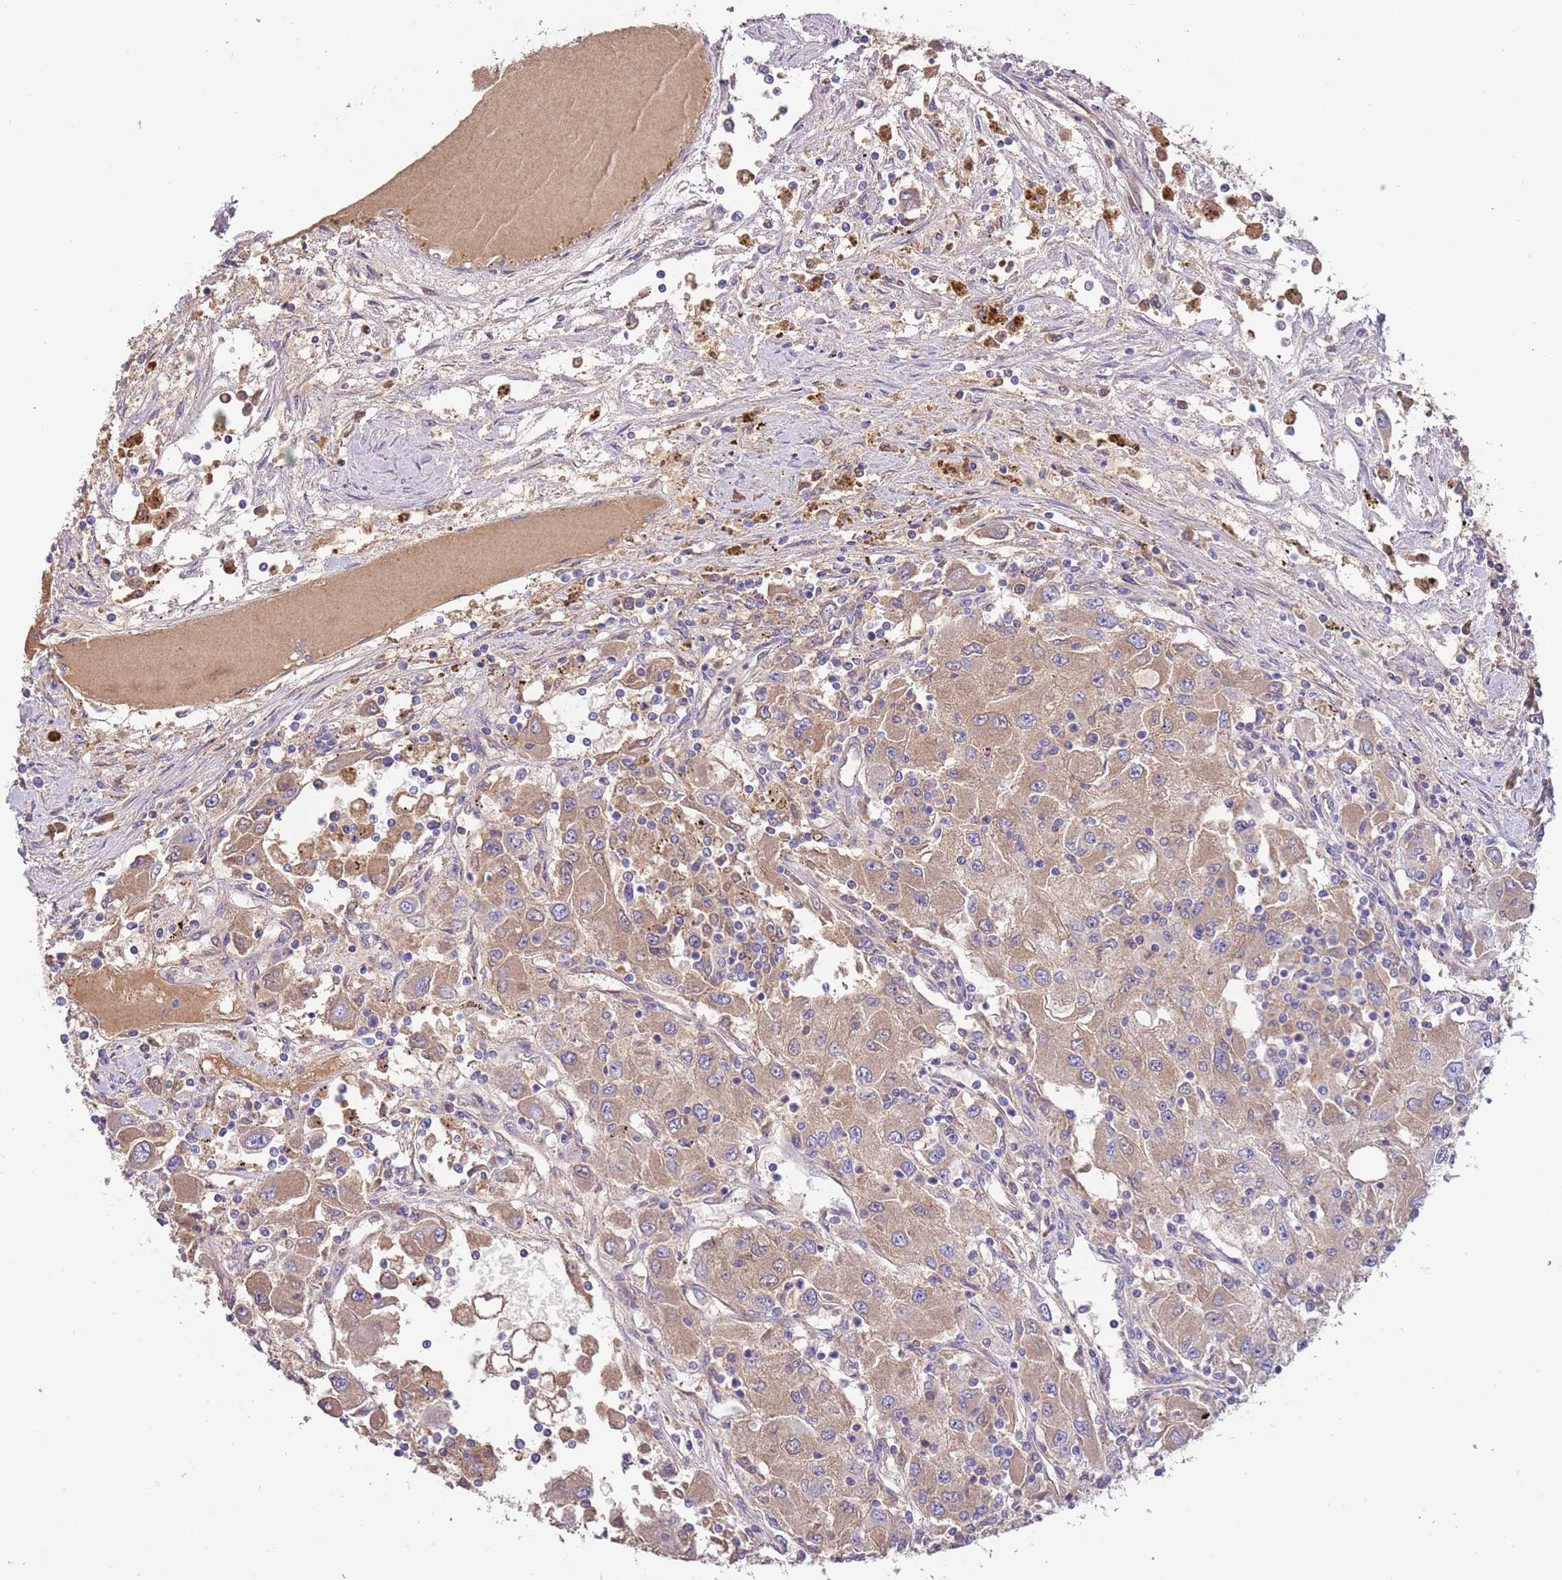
{"staining": {"intensity": "moderate", "quantity": "25%-75%", "location": "cytoplasmic/membranous"}, "tissue": "renal cancer", "cell_type": "Tumor cells", "image_type": "cancer", "snomed": [{"axis": "morphology", "description": "Adenocarcinoma, NOS"}, {"axis": "topography", "description": "Kidney"}], "caption": "IHC micrograph of neoplastic tissue: human renal adenocarcinoma stained using IHC reveals medium levels of moderate protein expression localized specifically in the cytoplasmic/membranous of tumor cells, appearing as a cytoplasmic/membranous brown color.", "gene": "TRMO", "patient": {"sex": "female", "age": 67}}